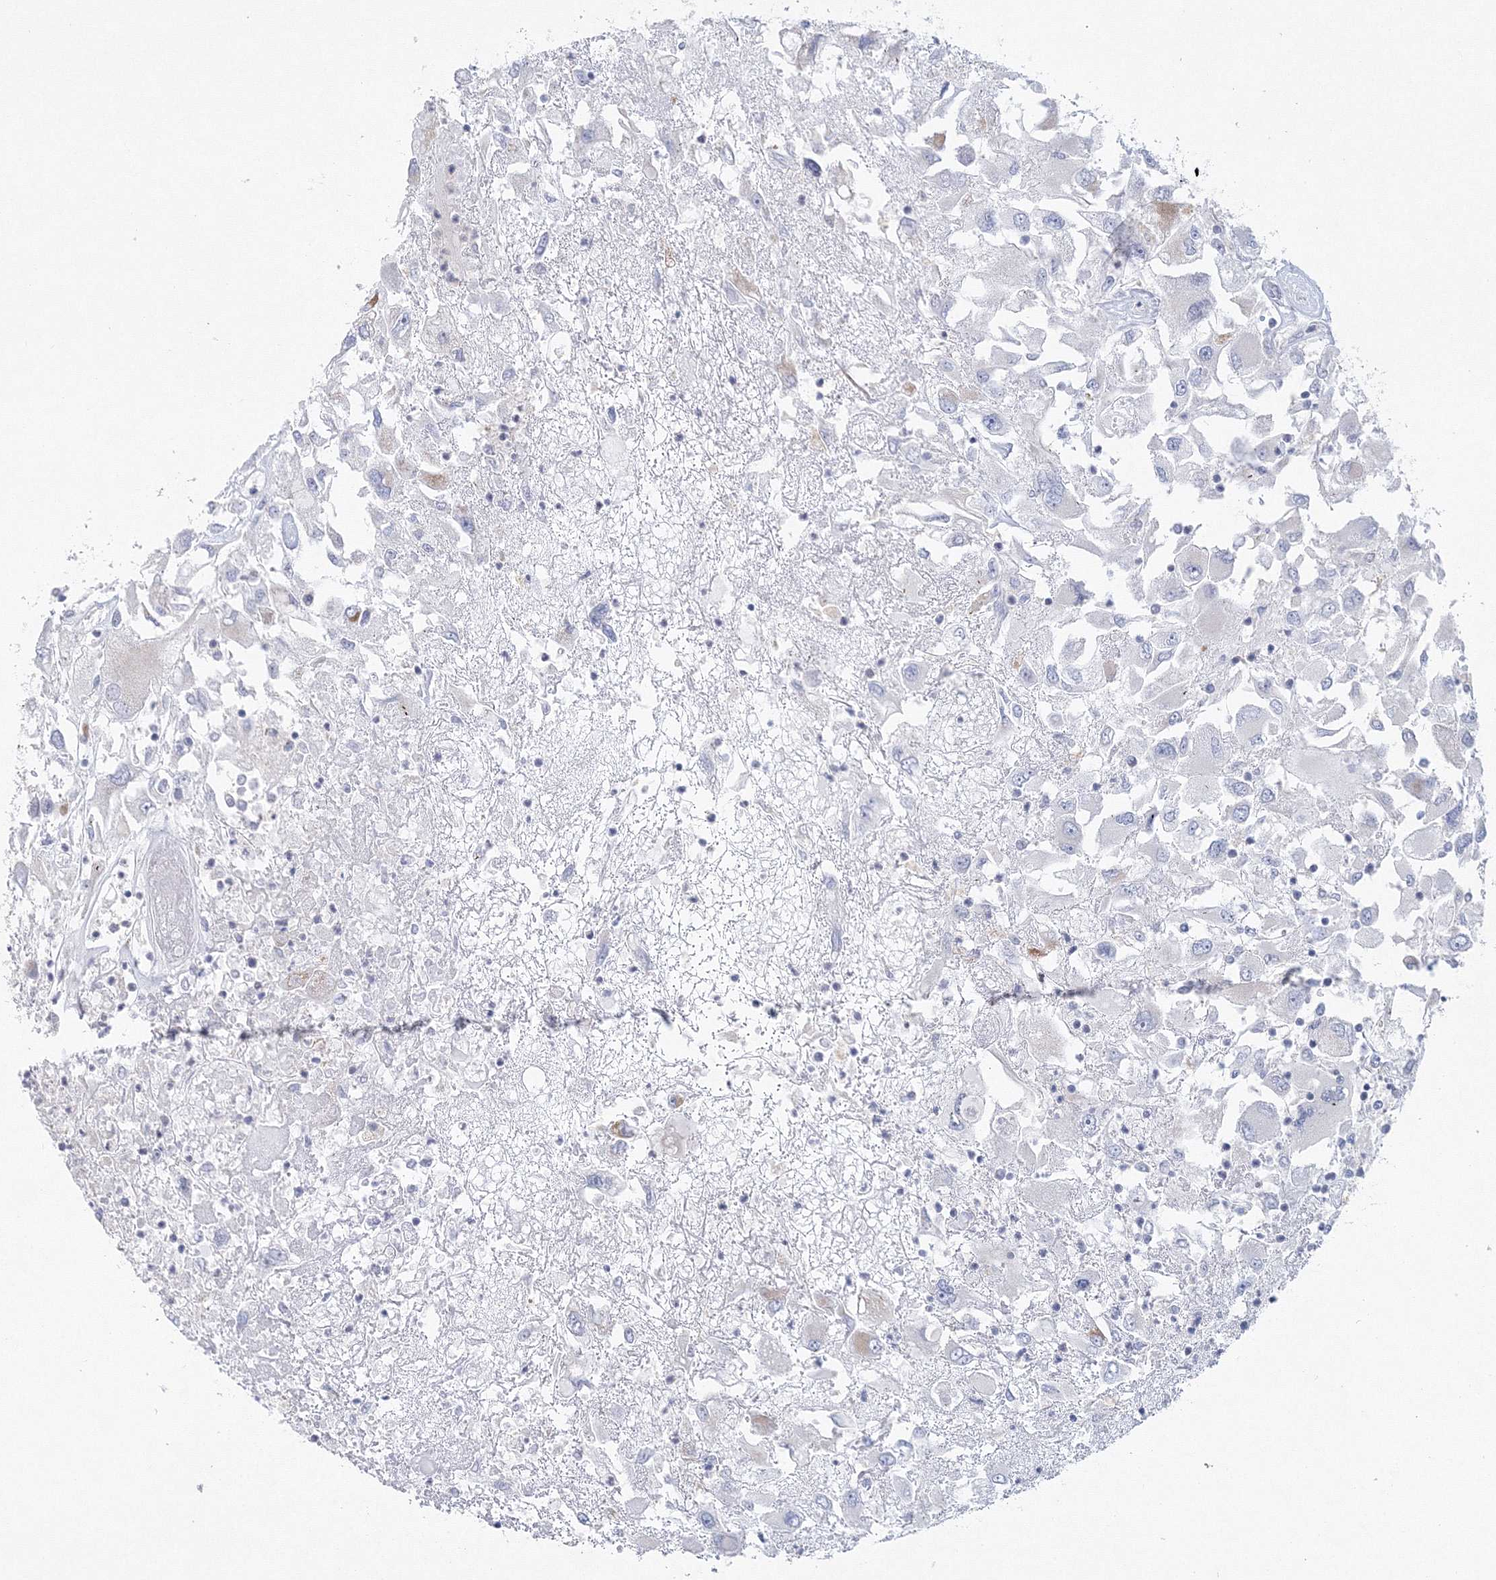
{"staining": {"intensity": "negative", "quantity": "none", "location": "none"}, "tissue": "renal cancer", "cell_type": "Tumor cells", "image_type": "cancer", "snomed": [{"axis": "morphology", "description": "Adenocarcinoma, NOS"}, {"axis": "topography", "description": "Kidney"}], "caption": "High magnification brightfield microscopy of renal cancer (adenocarcinoma) stained with DAB (3,3'-diaminobenzidine) (brown) and counterstained with hematoxylin (blue): tumor cells show no significant positivity.", "gene": "NIPAL1", "patient": {"sex": "female", "age": 52}}